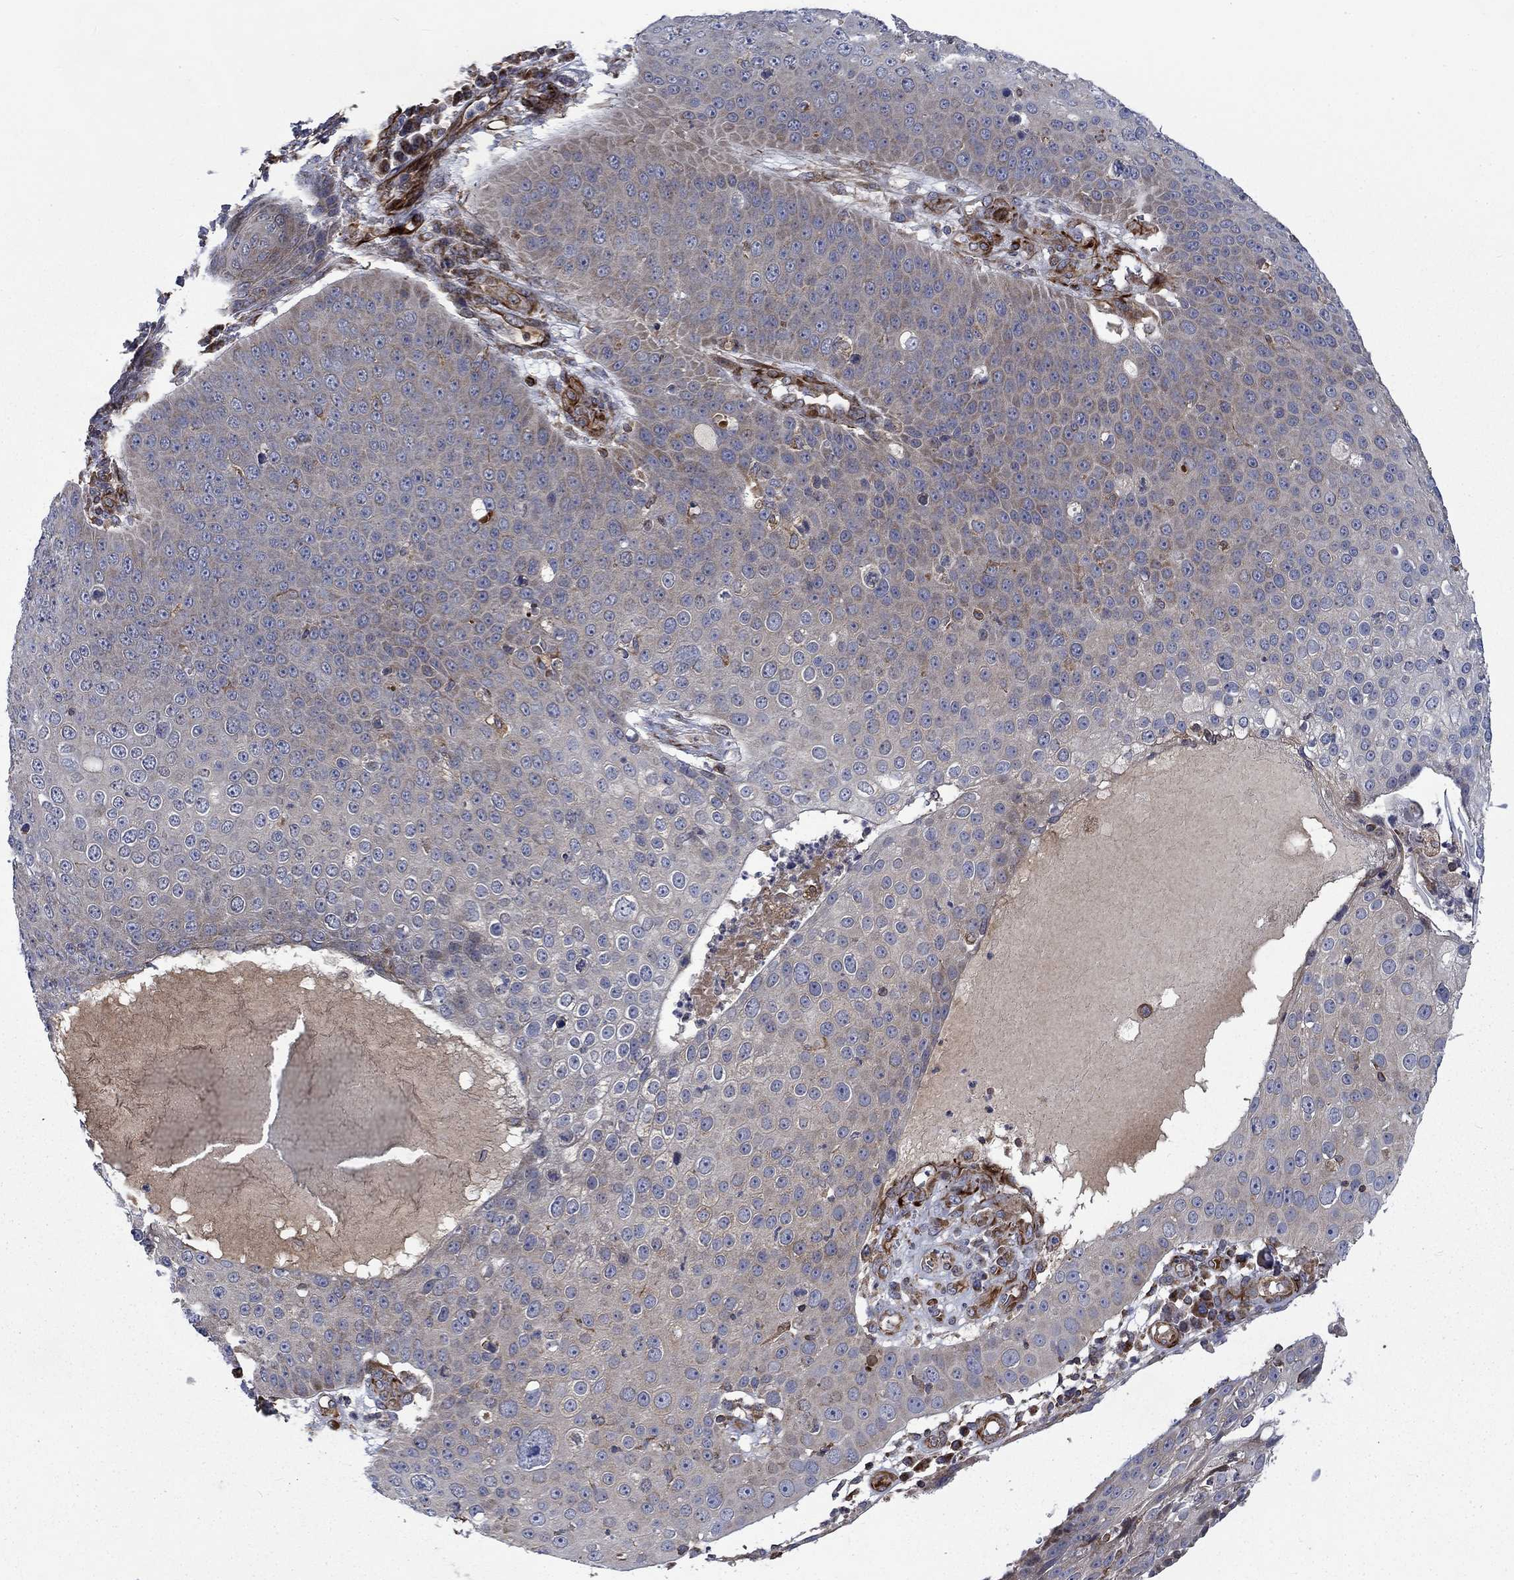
{"staining": {"intensity": "weak", "quantity": "25%-75%", "location": "cytoplasmic/membranous"}, "tissue": "skin cancer", "cell_type": "Tumor cells", "image_type": "cancer", "snomed": [{"axis": "morphology", "description": "Squamous cell carcinoma, NOS"}, {"axis": "topography", "description": "Skin"}], "caption": "This micrograph displays immunohistochemistry staining of human skin cancer, with low weak cytoplasmic/membranous expression in about 25%-75% of tumor cells.", "gene": "NDUFC1", "patient": {"sex": "male", "age": 71}}